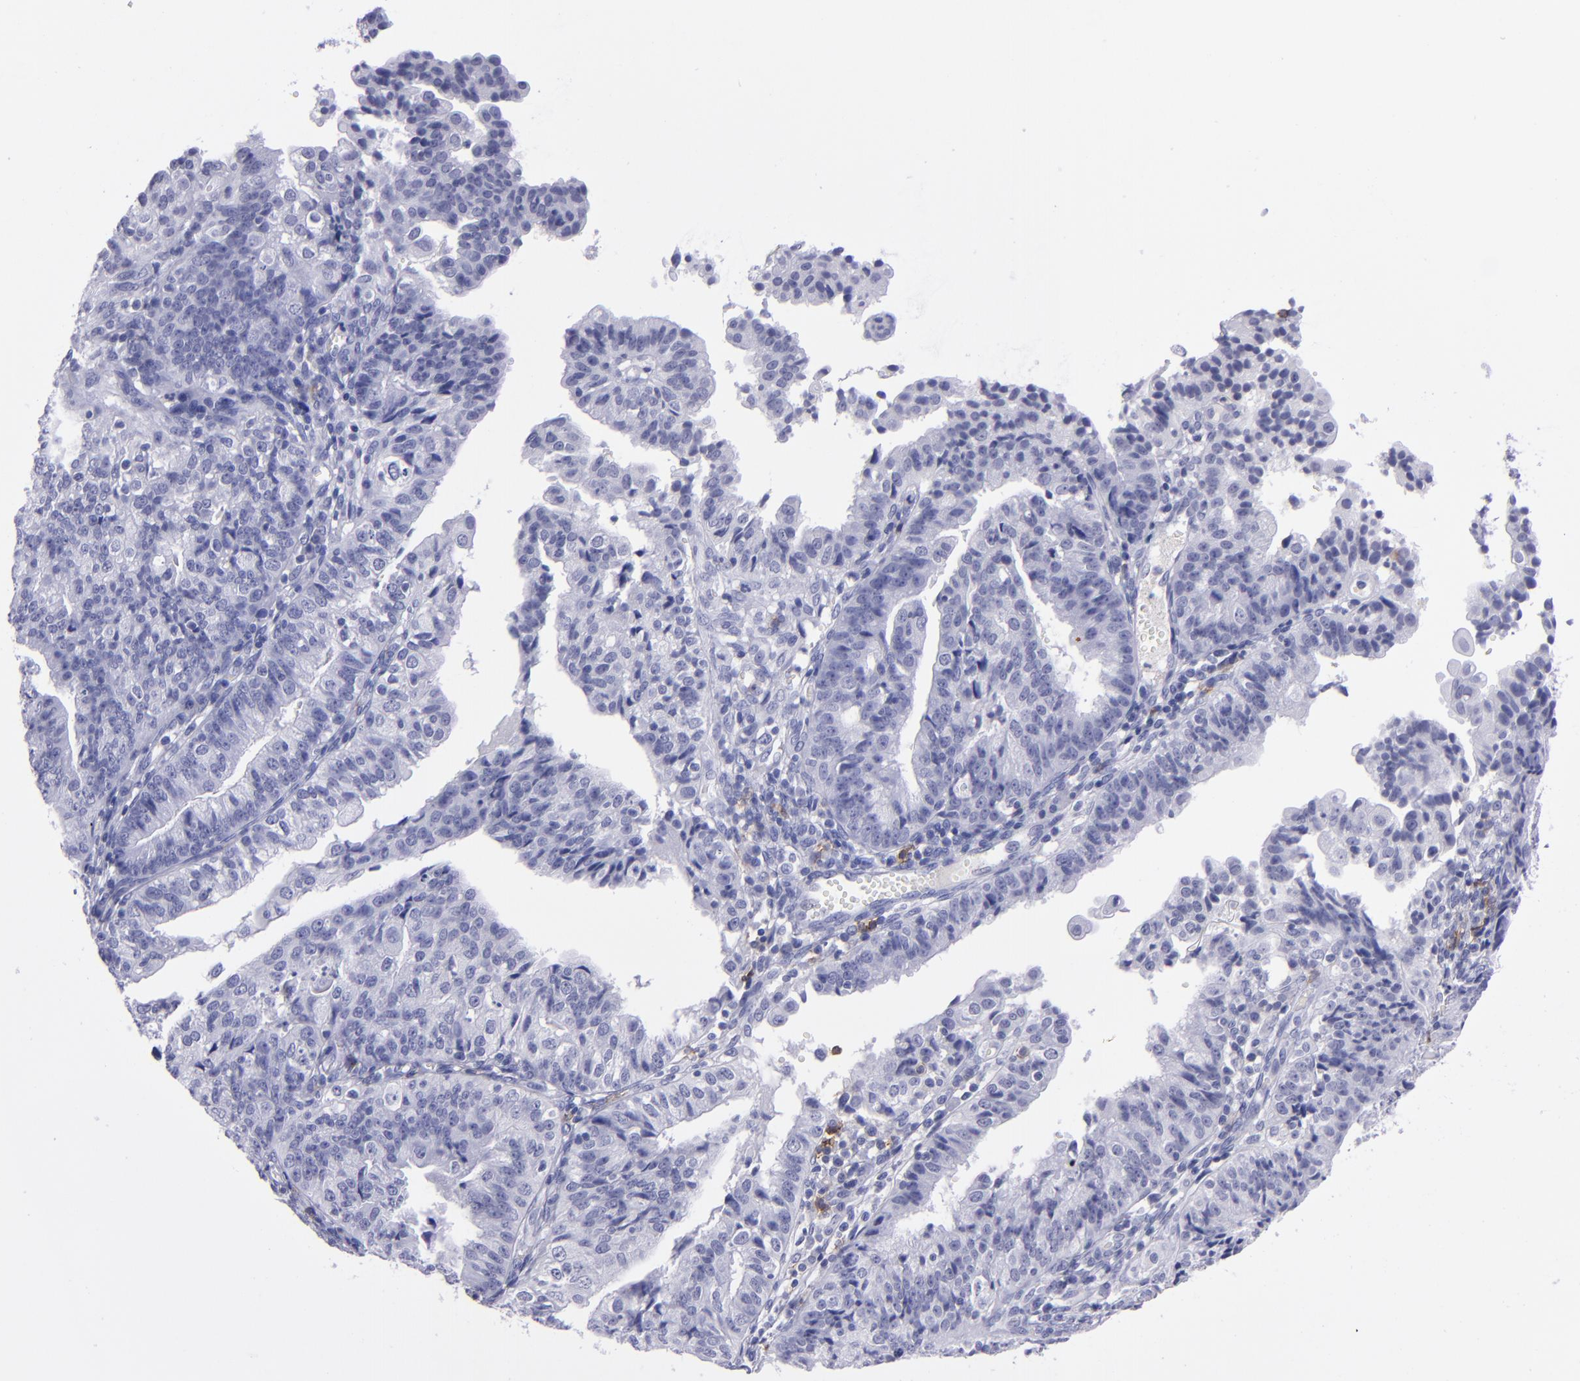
{"staining": {"intensity": "negative", "quantity": "none", "location": "none"}, "tissue": "endometrial cancer", "cell_type": "Tumor cells", "image_type": "cancer", "snomed": [{"axis": "morphology", "description": "Adenocarcinoma, NOS"}, {"axis": "topography", "description": "Endometrium"}], "caption": "IHC of endometrial cancer (adenocarcinoma) displays no positivity in tumor cells.", "gene": "CD37", "patient": {"sex": "female", "age": 56}}